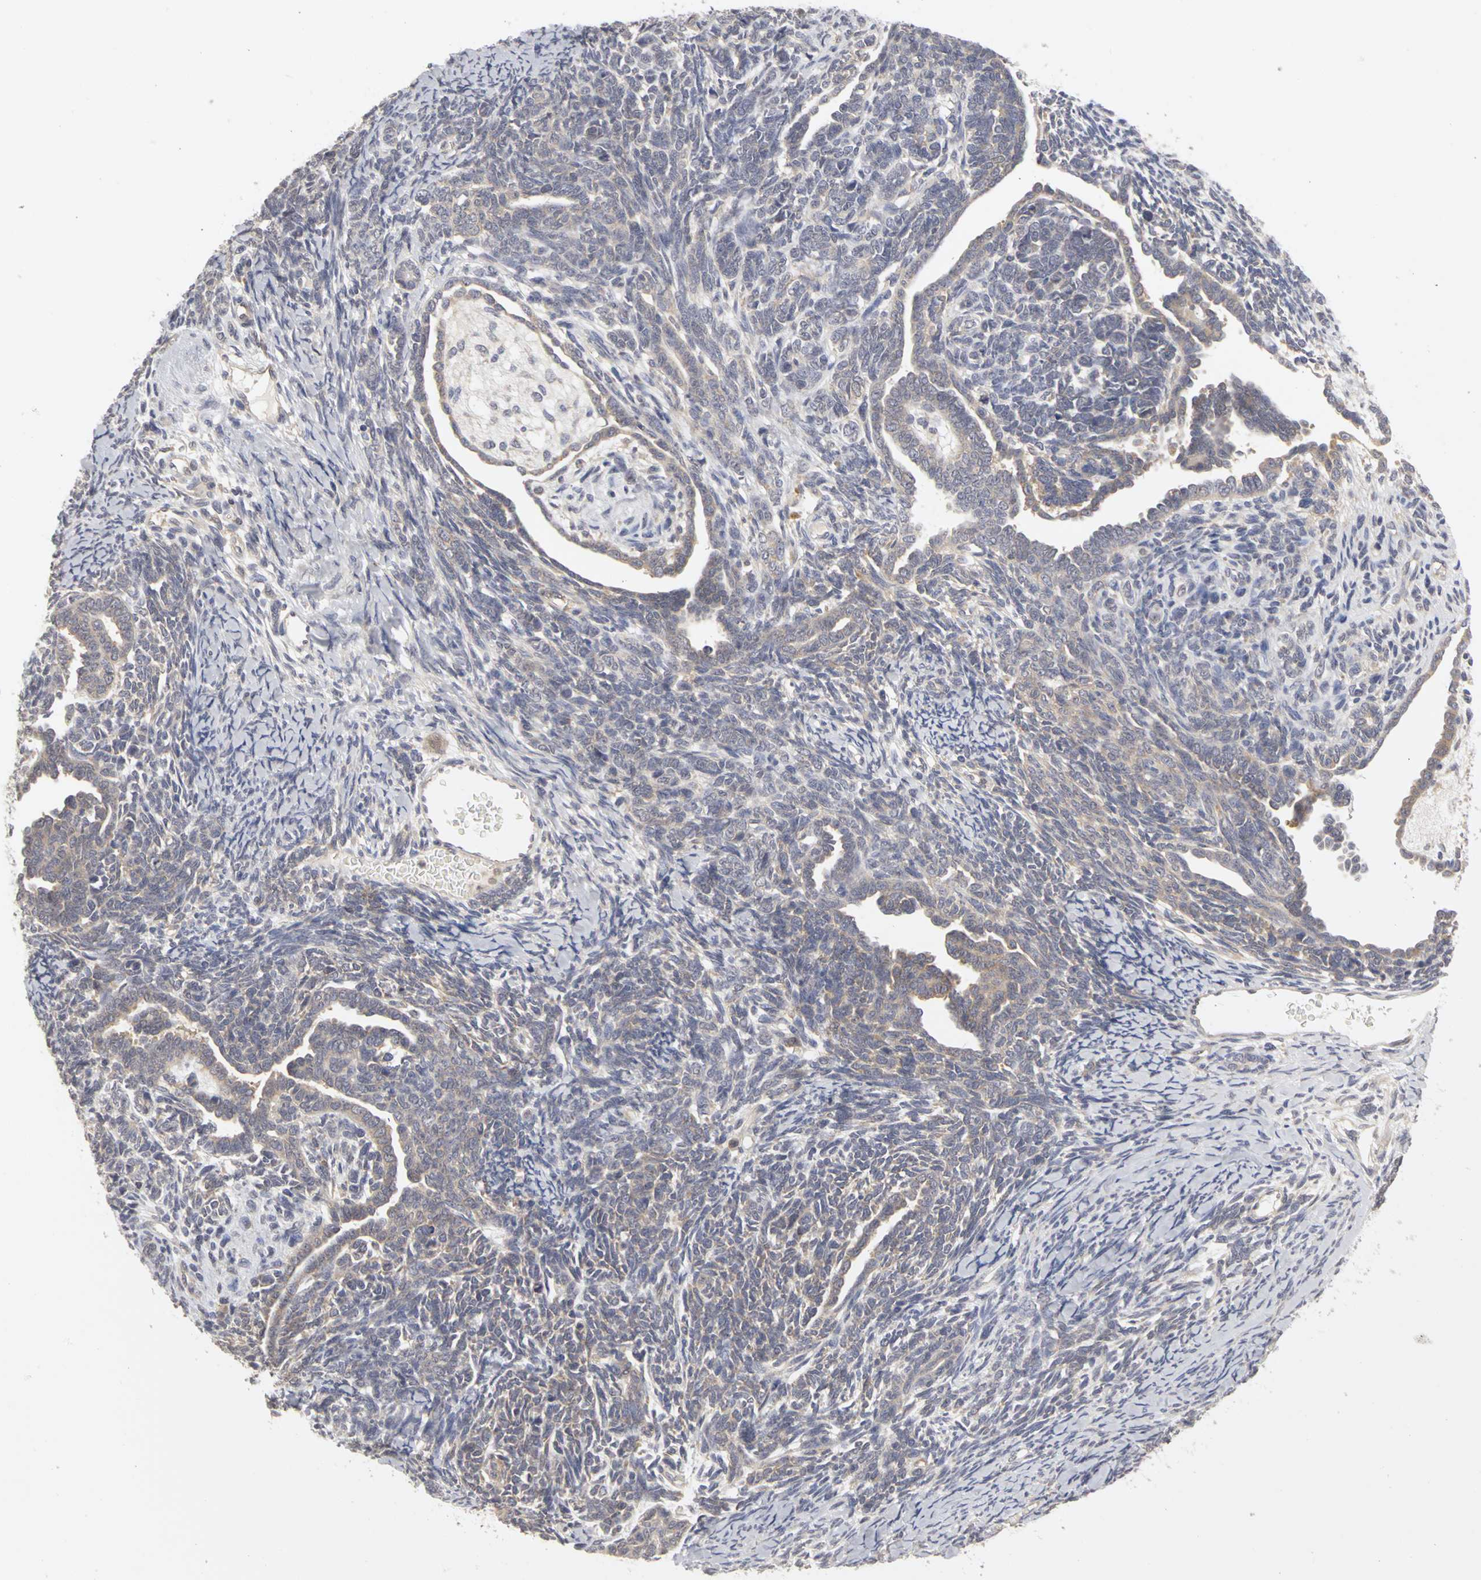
{"staining": {"intensity": "weak", "quantity": ">75%", "location": "cytoplasmic/membranous"}, "tissue": "endometrial cancer", "cell_type": "Tumor cells", "image_type": "cancer", "snomed": [{"axis": "morphology", "description": "Neoplasm, malignant, NOS"}, {"axis": "topography", "description": "Endometrium"}], "caption": "High-magnification brightfield microscopy of endometrial malignant neoplasm stained with DAB (3,3'-diaminobenzidine) (brown) and counterstained with hematoxylin (blue). tumor cells exhibit weak cytoplasmic/membranous expression is present in about>75% of cells. The protein of interest is shown in brown color, while the nuclei are stained blue.", "gene": "IRAK1", "patient": {"sex": "female", "age": 74}}